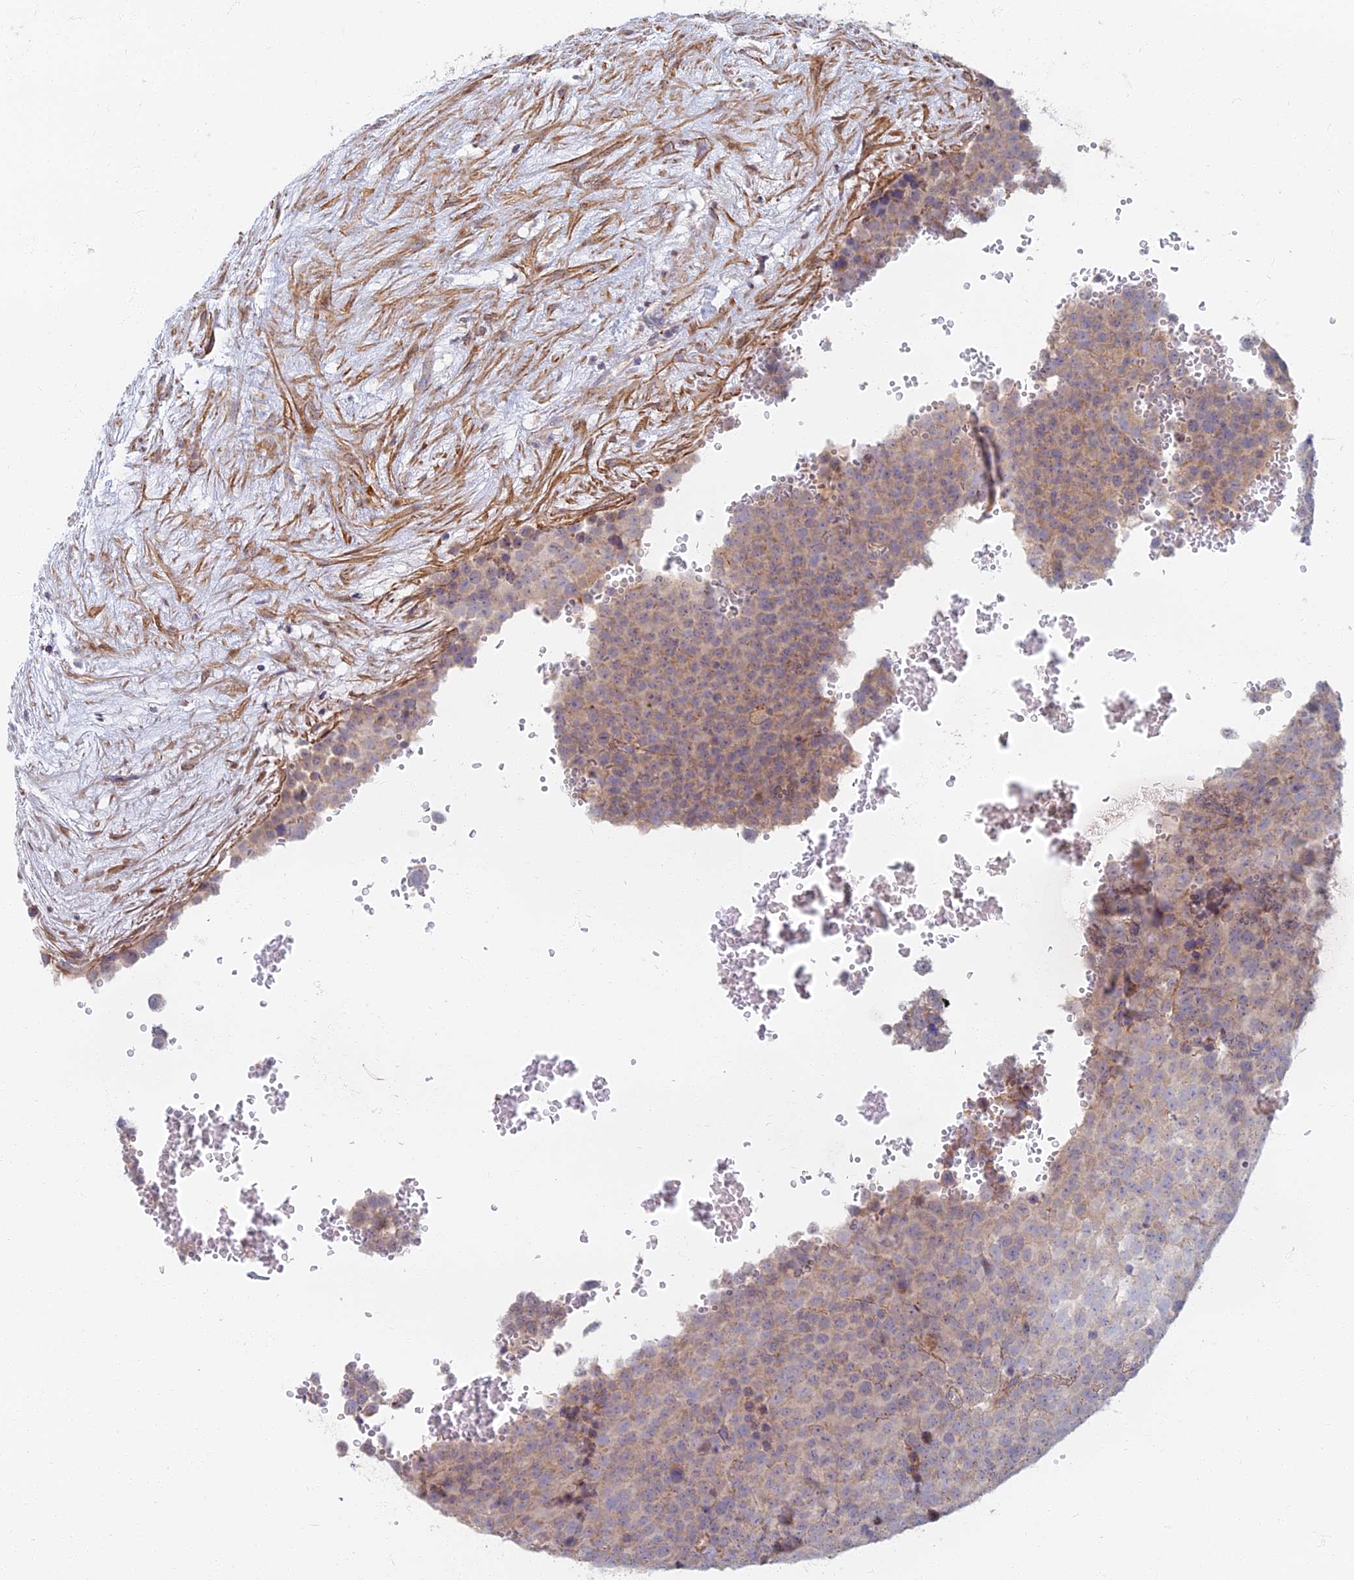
{"staining": {"intensity": "weak", "quantity": "25%-75%", "location": "cytoplasmic/membranous"}, "tissue": "testis cancer", "cell_type": "Tumor cells", "image_type": "cancer", "snomed": [{"axis": "morphology", "description": "Seminoma, NOS"}, {"axis": "topography", "description": "Testis"}], "caption": "The immunohistochemical stain labels weak cytoplasmic/membranous expression in tumor cells of testis seminoma tissue.", "gene": "C15orf40", "patient": {"sex": "male", "age": 71}}